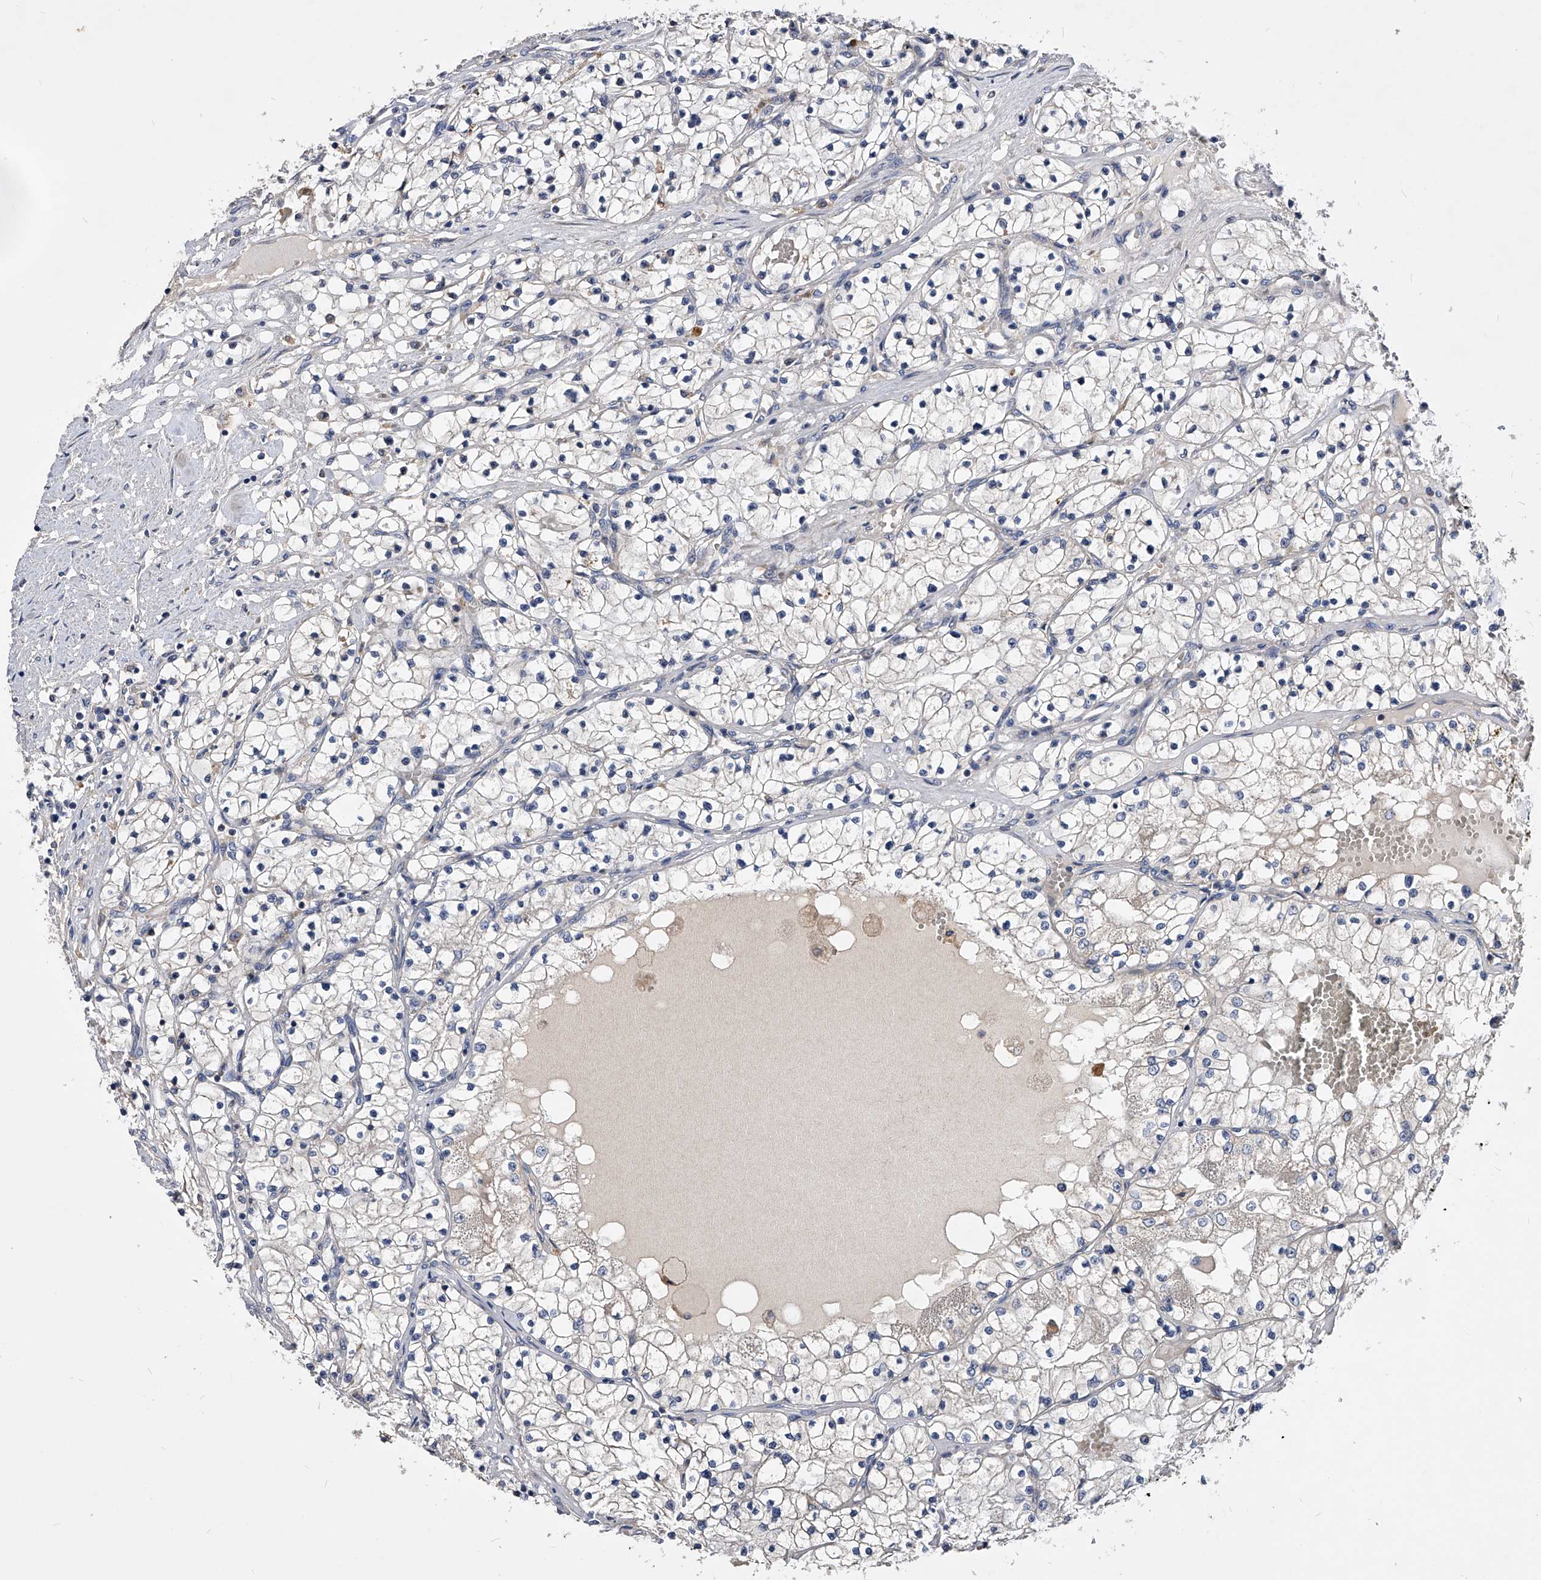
{"staining": {"intensity": "negative", "quantity": "none", "location": "none"}, "tissue": "renal cancer", "cell_type": "Tumor cells", "image_type": "cancer", "snomed": [{"axis": "morphology", "description": "Normal tissue, NOS"}, {"axis": "morphology", "description": "Adenocarcinoma, NOS"}, {"axis": "topography", "description": "Kidney"}], "caption": "Micrograph shows no significant protein positivity in tumor cells of renal cancer. The staining was performed using DAB (3,3'-diaminobenzidine) to visualize the protein expression in brown, while the nuclei were stained in blue with hematoxylin (Magnification: 20x).", "gene": "ARL4C", "patient": {"sex": "male", "age": 68}}